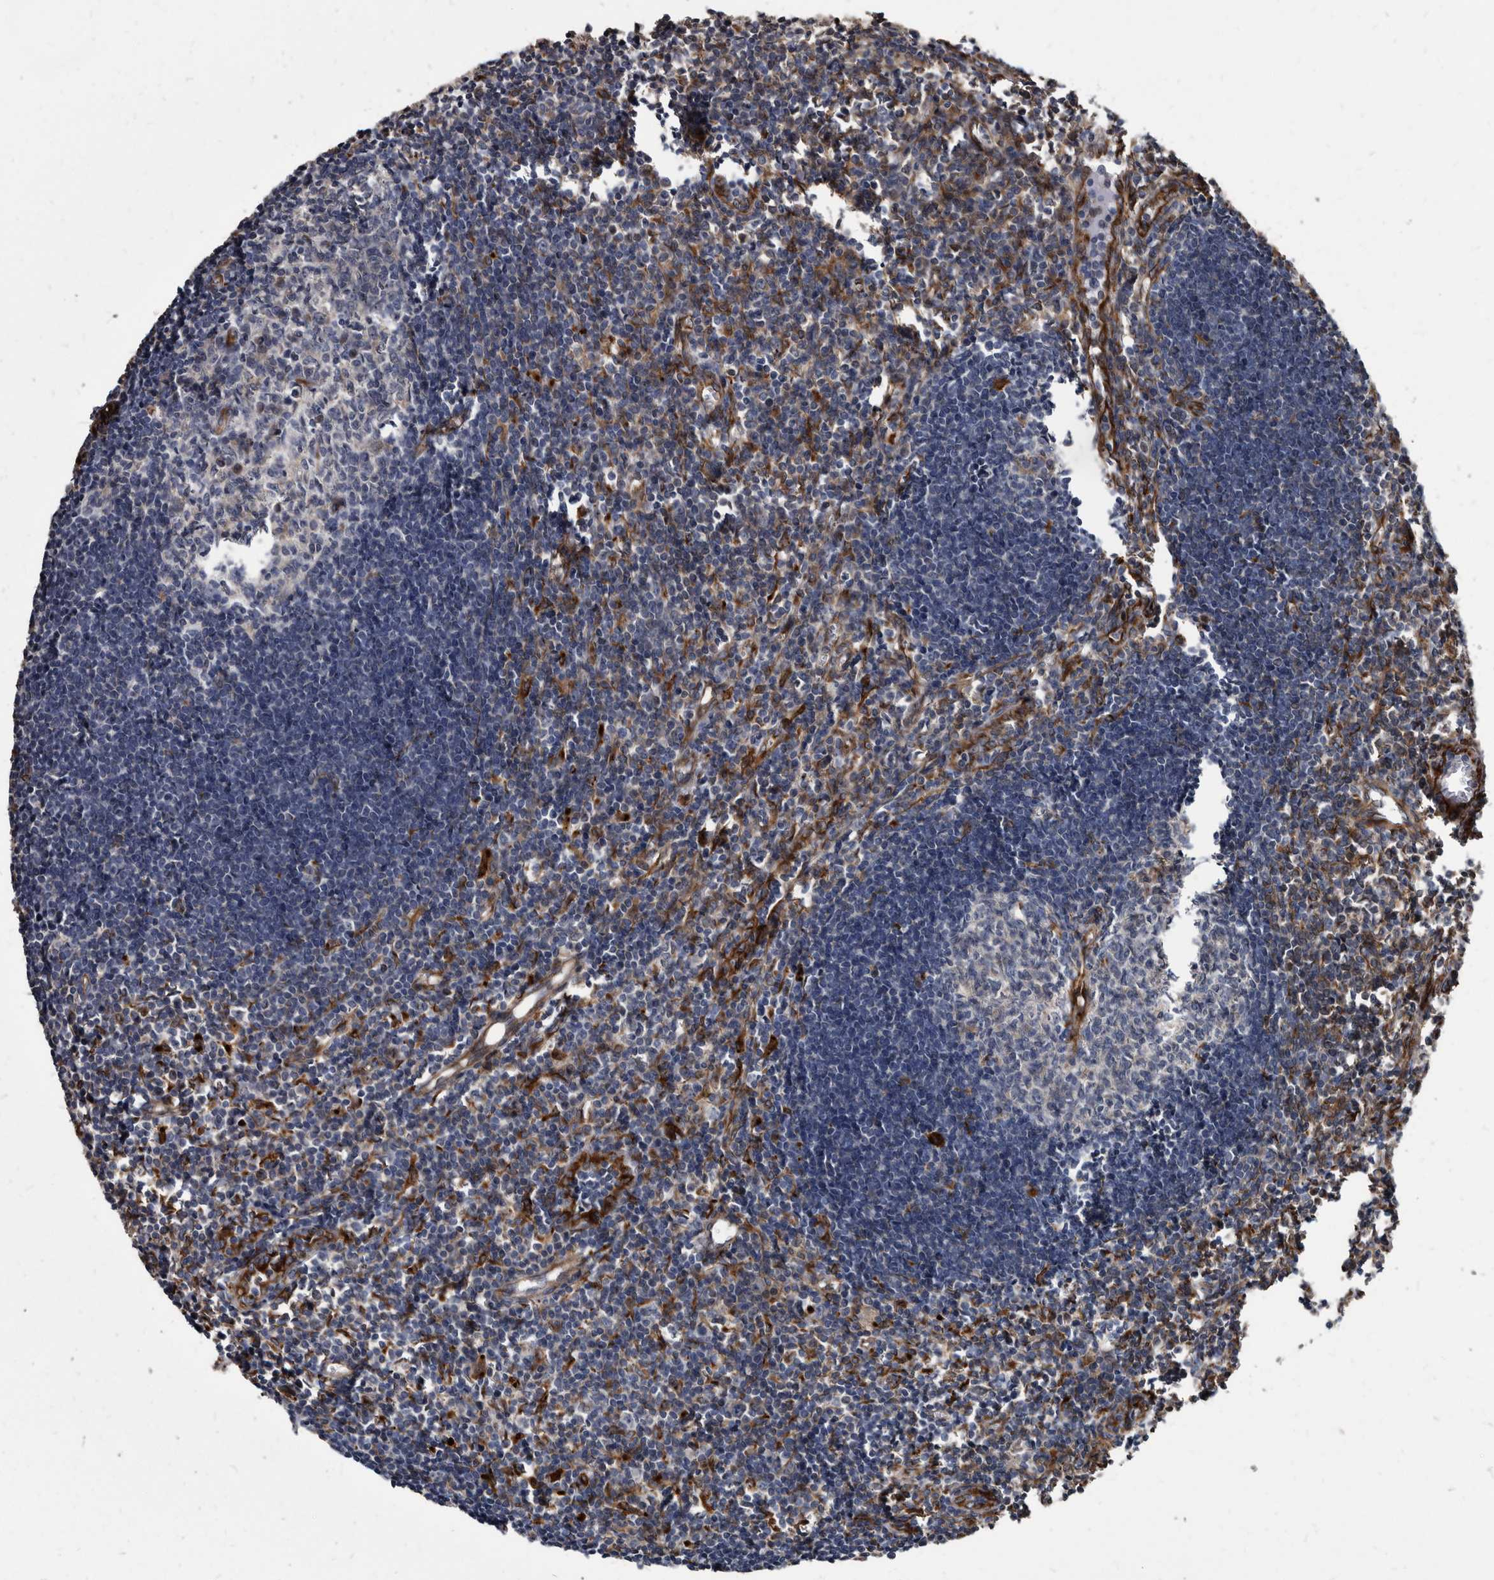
{"staining": {"intensity": "weak", "quantity": "<25%", "location": "cytoplasmic/membranous"}, "tissue": "lymph node", "cell_type": "Germinal center cells", "image_type": "normal", "snomed": [{"axis": "morphology", "description": "Normal tissue, NOS"}, {"axis": "morphology", "description": "Malignant melanoma, Metastatic site"}, {"axis": "topography", "description": "Lymph node"}], "caption": "High power microscopy histopathology image of an immunohistochemistry photomicrograph of normal lymph node, revealing no significant expression in germinal center cells.", "gene": "KCTD20", "patient": {"sex": "male", "age": 41}}